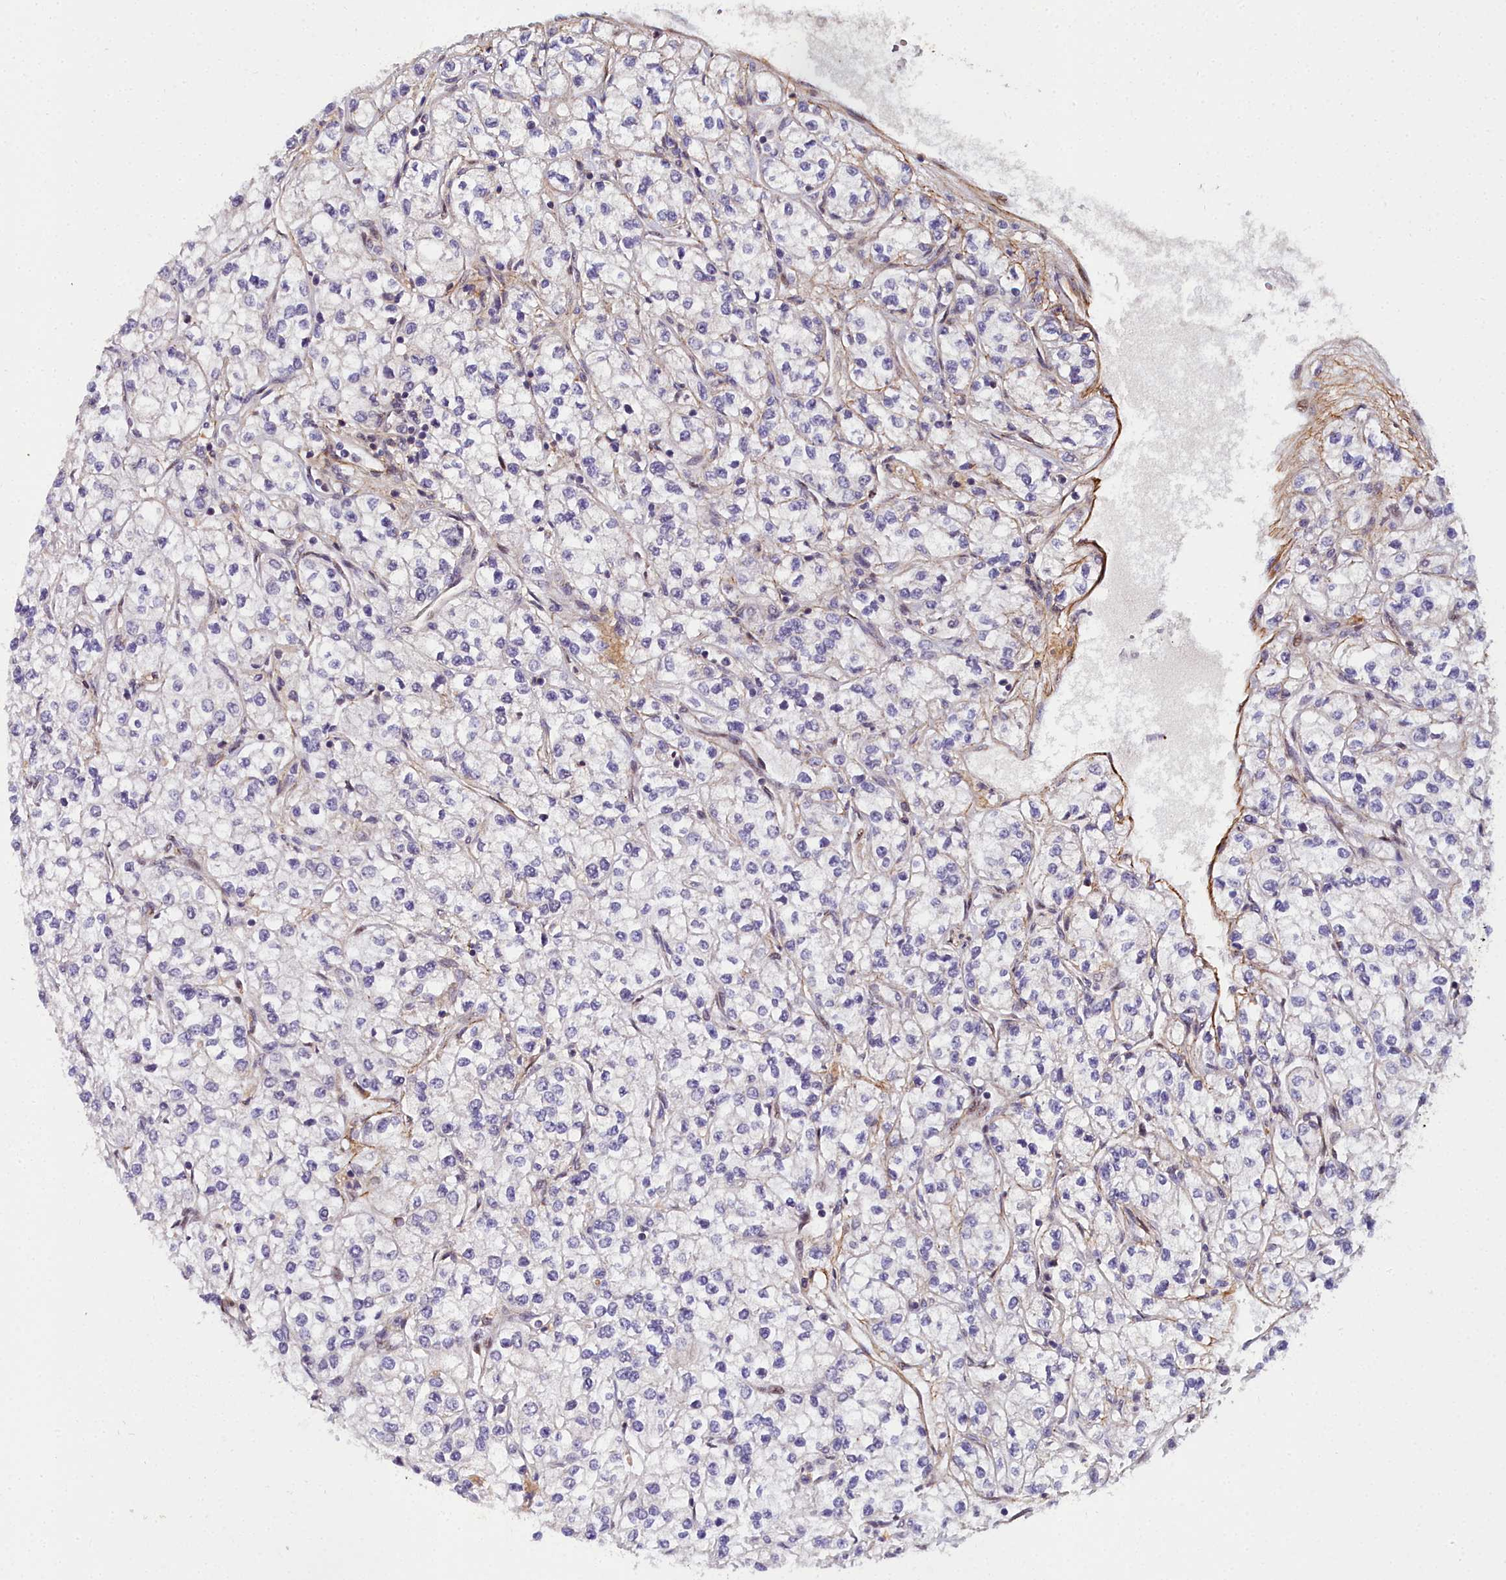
{"staining": {"intensity": "negative", "quantity": "none", "location": "none"}, "tissue": "renal cancer", "cell_type": "Tumor cells", "image_type": "cancer", "snomed": [{"axis": "morphology", "description": "Adenocarcinoma, NOS"}, {"axis": "topography", "description": "Kidney"}], "caption": "DAB immunohistochemical staining of renal cancer (adenocarcinoma) exhibits no significant positivity in tumor cells.", "gene": "MRPS11", "patient": {"sex": "male", "age": 80}}